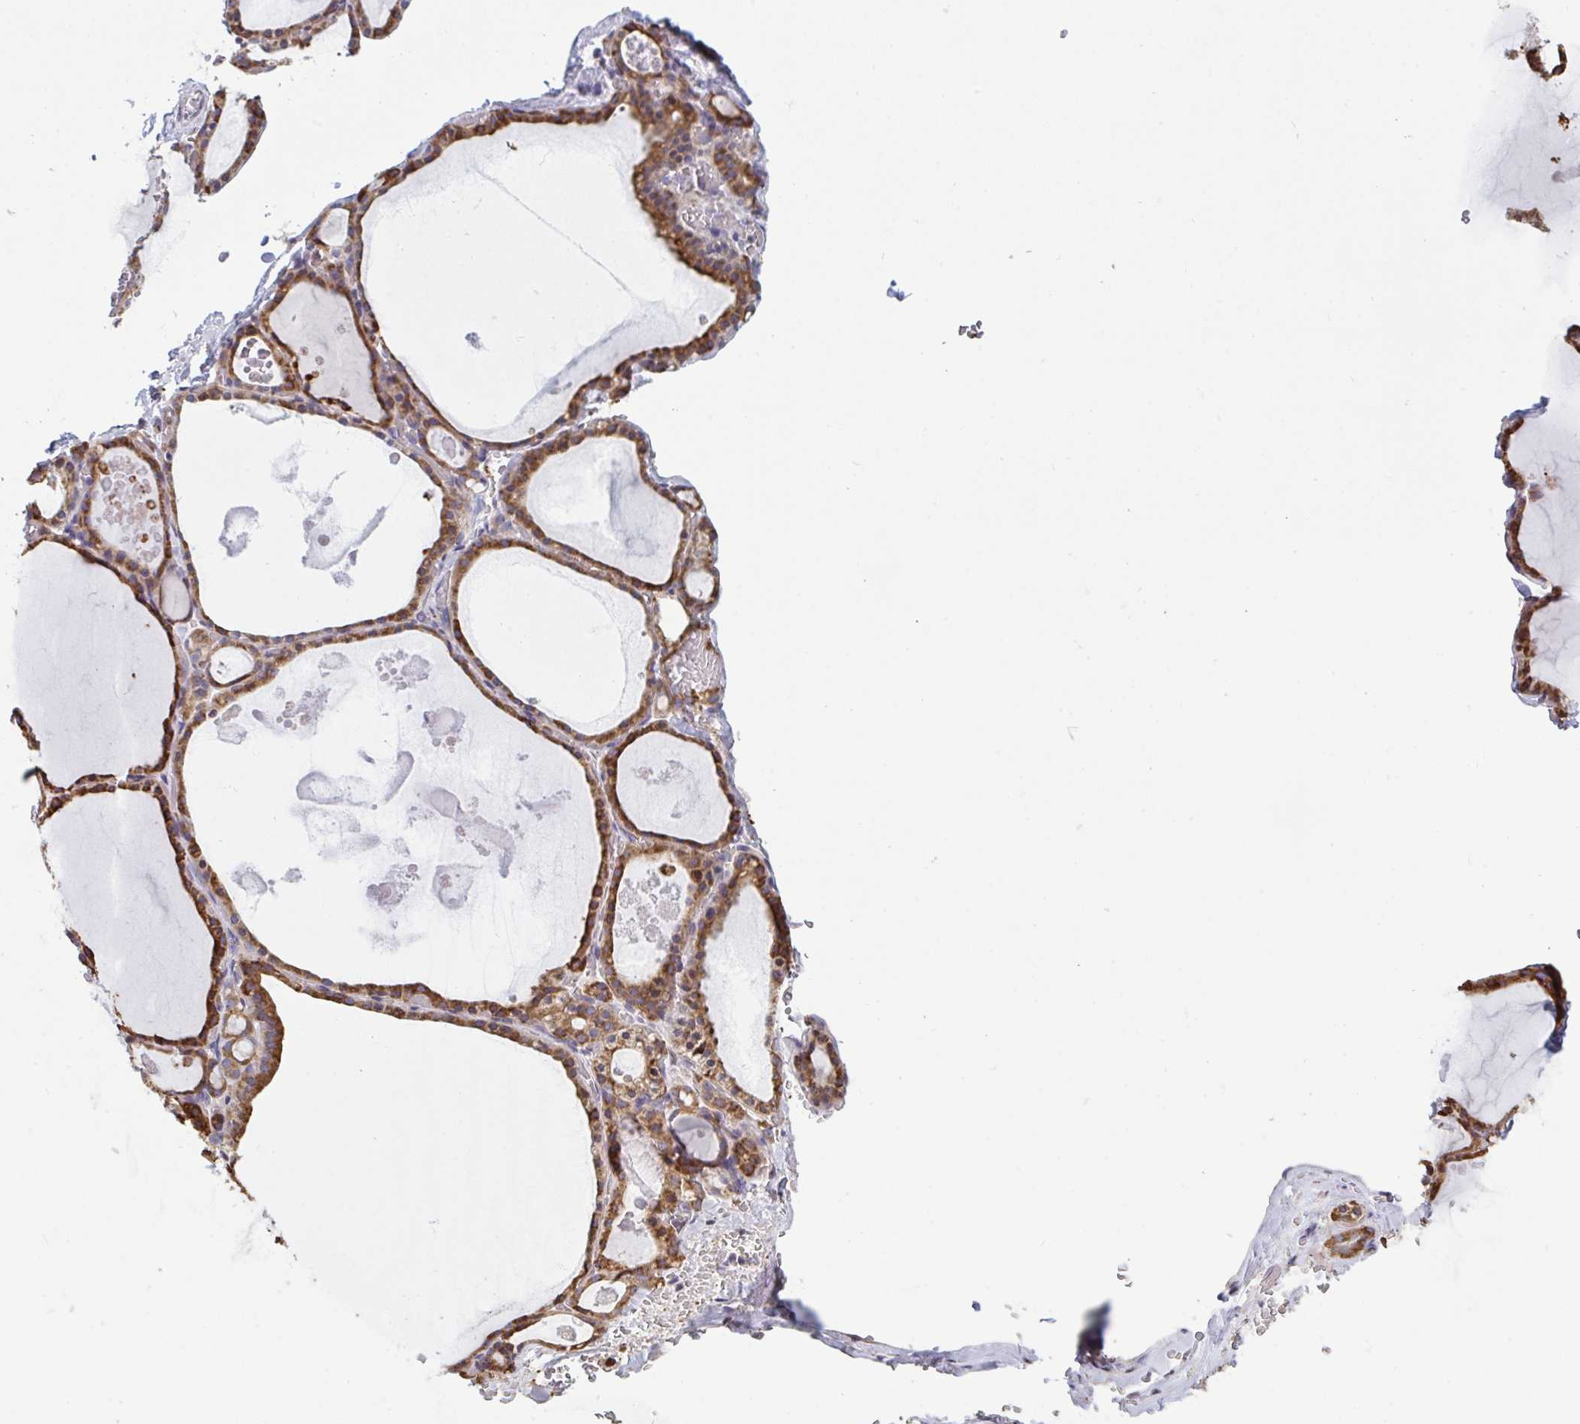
{"staining": {"intensity": "moderate", "quantity": ">75%", "location": "cytoplasmic/membranous"}, "tissue": "thyroid gland", "cell_type": "Glandular cells", "image_type": "normal", "snomed": [{"axis": "morphology", "description": "Normal tissue, NOS"}, {"axis": "topography", "description": "Thyroid gland"}], "caption": "Normal thyroid gland demonstrates moderate cytoplasmic/membranous staining in about >75% of glandular cells.", "gene": "MYMK", "patient": {"sex": "male", "age": 56}}